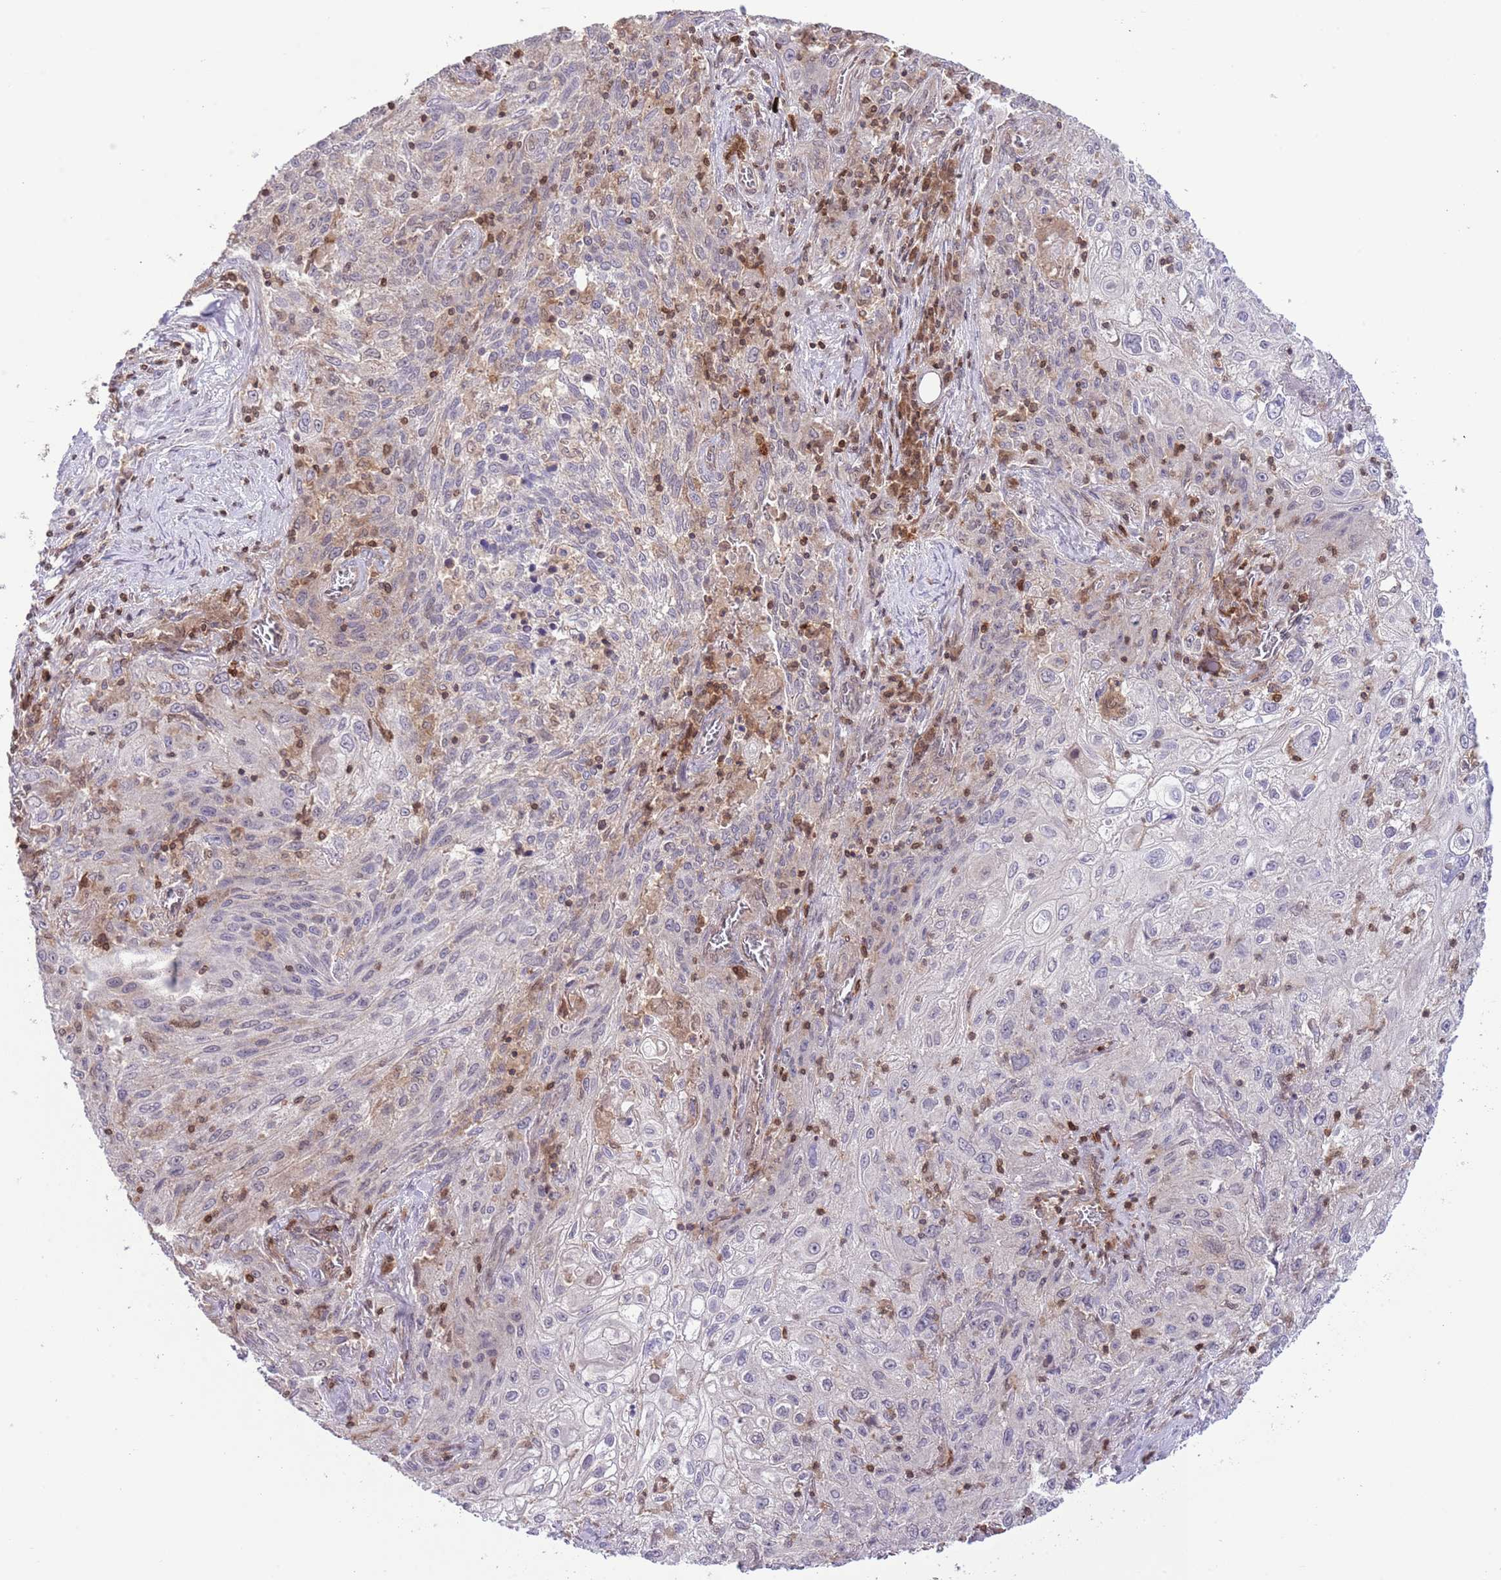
{"staining": {"intensity": "negative", "quantity": "none", "location": "none"}, "tissue": "lung cancer", "cell_type": "Tumor cells", "image_type": "cancer", "snomed": [{"axis": "morphology", "description": "Squamous cell carcinoma, NOS"}, {"axis": "topography", "description": "Lung"}], "caption": "Immunohistochemical staining of squamous cell carcinoma (lung) demonstrates no significant staining in tumor cells. (Stains: DAB immunohistochemistry (IHC) with hematoxylin counter stain, Microscopy: brightfield microscopy at high magnification).", "gene": "HDHD2", "patient": {"sex": "female", "age": 69}}